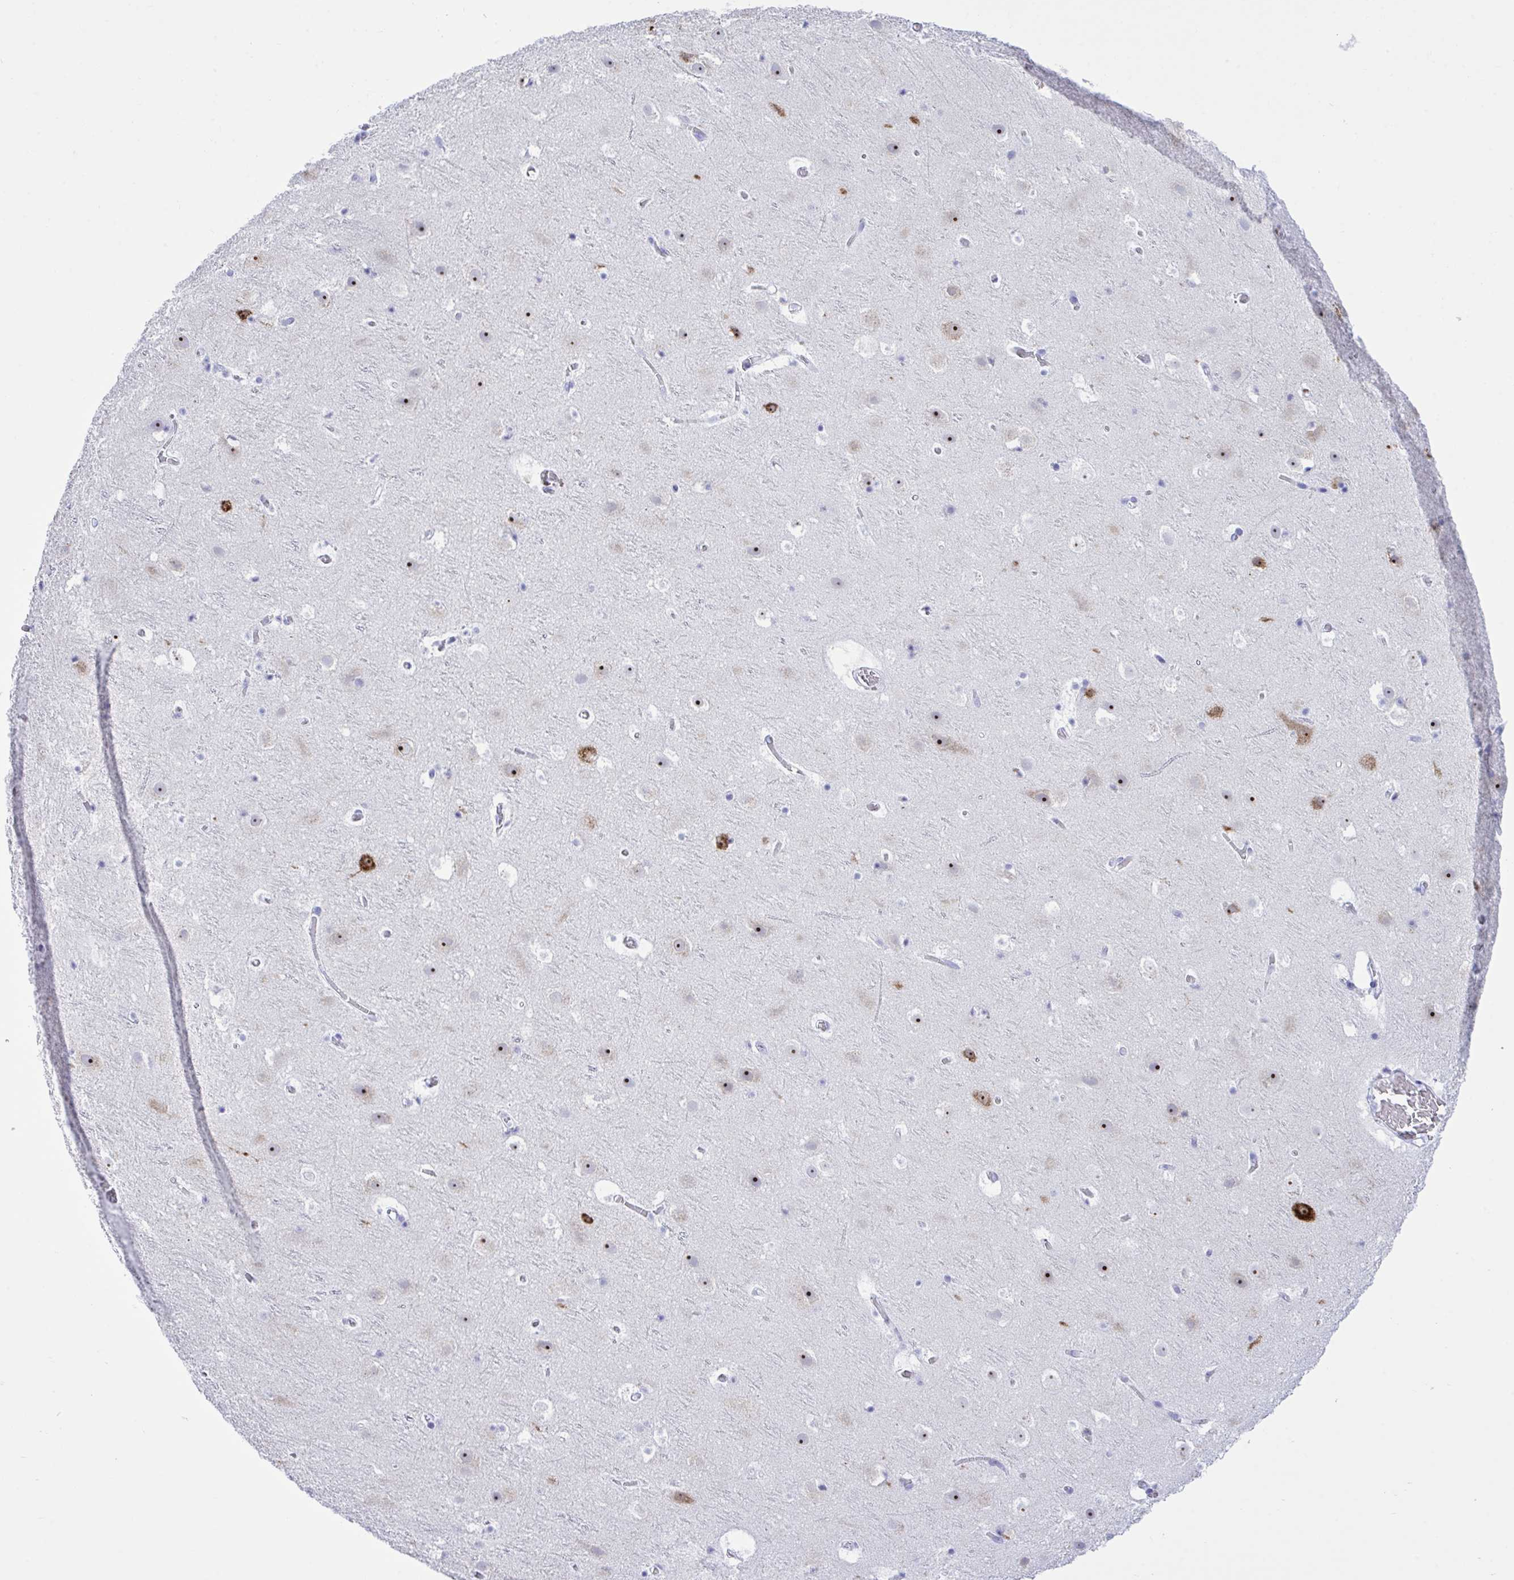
{"staining": {"intensity": "negative", "quantity": "none", "location": "none"}, "tissue": "cerebral cortex", "cell_type": "Endothelial cells", "image_type": "normal", "snomed": [{"axis": "morphology", "description": "Normal tissue, NOS"}, {"axis": "topography", "description": "Cerebral cortex"}], "caption": "IHC of unremarkable human cerebral cortex exhibits no positivity in endothelial cells.", "gene": "BEX5", "patient": {"sex": "female", "age": 42}}